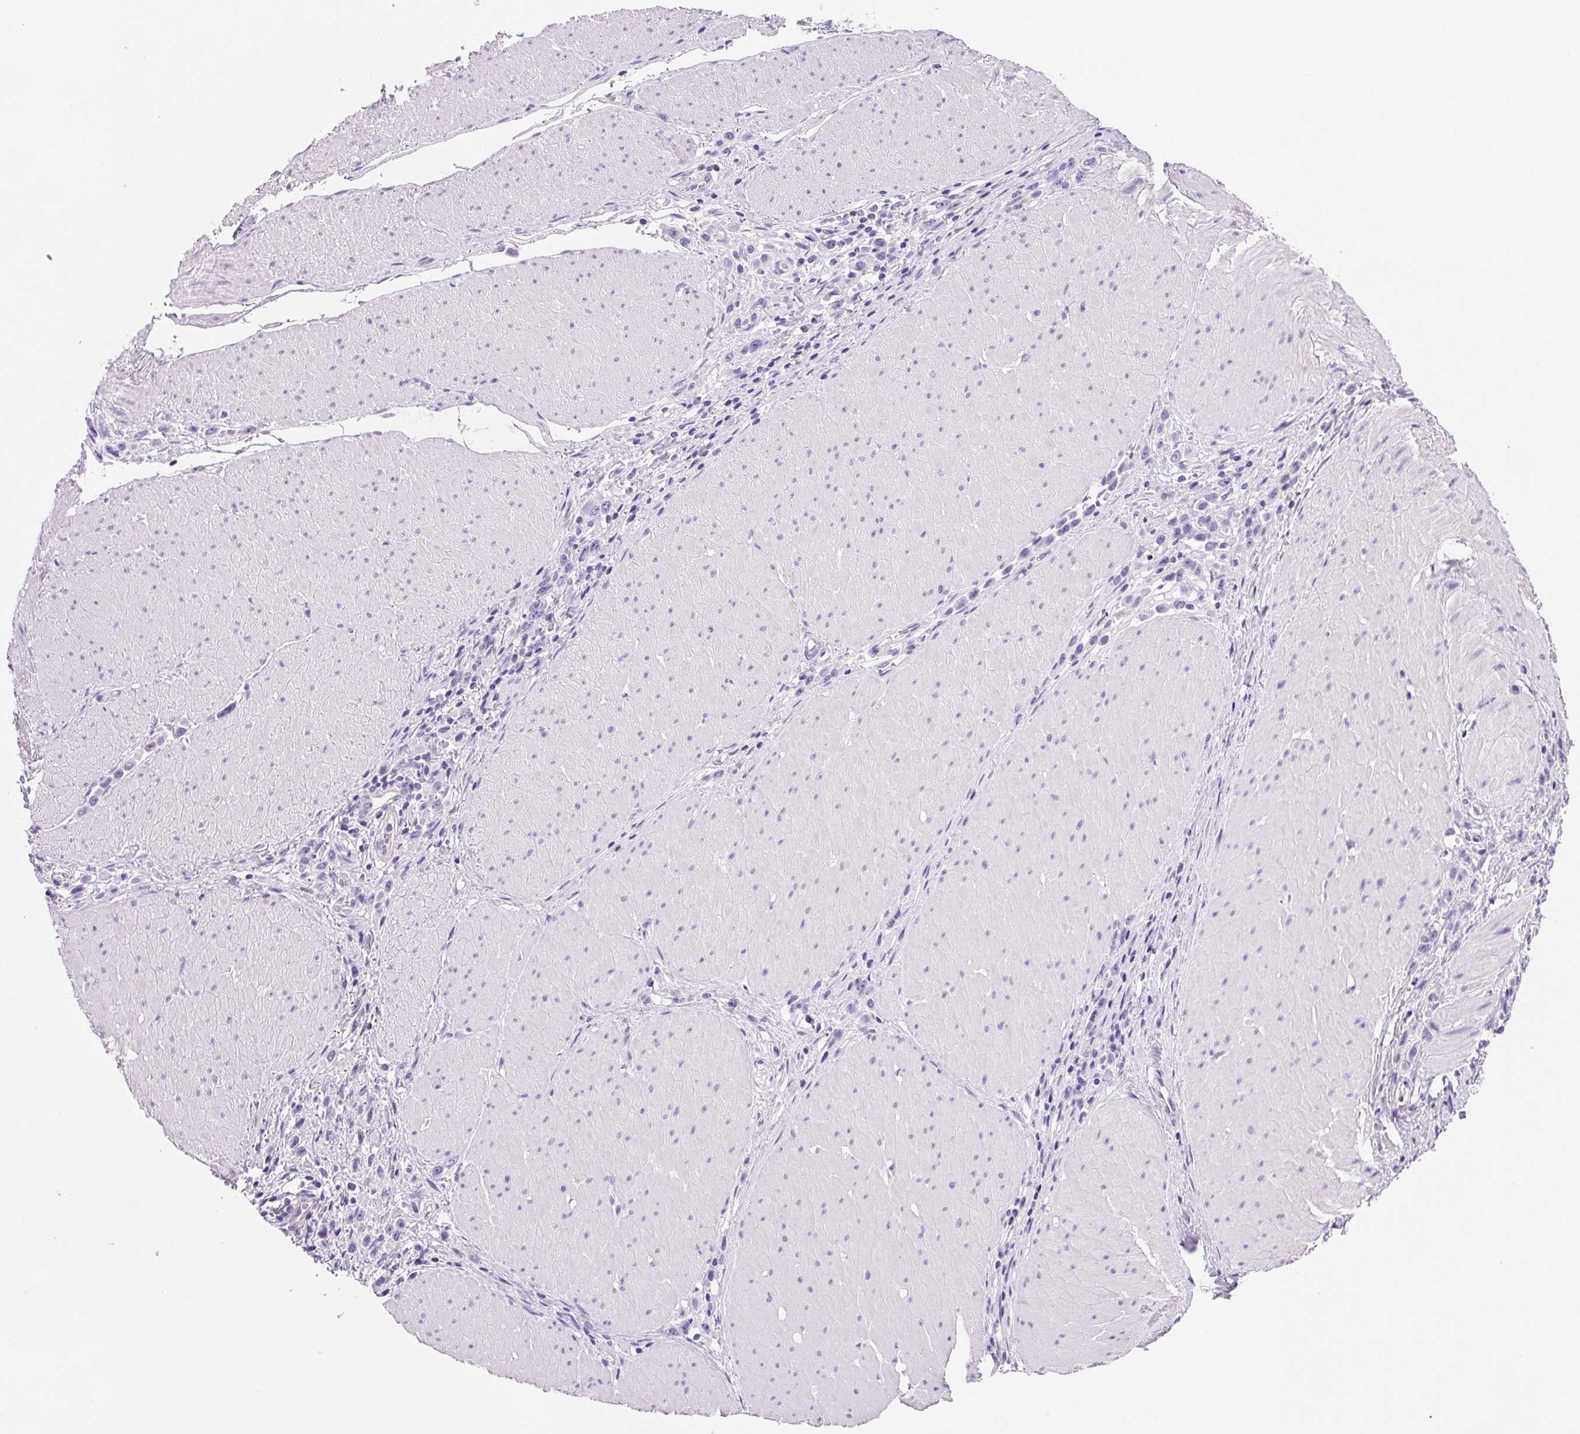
{"staining": {"intensity": "negative", "quantity": "none", "location": "none"}, "tissue": "stomach cancer", "cell_type": "Tumor cells", "image_type": "cancer", "snomed": [{"axis": "morphology", "description": "Adenocarcinoma, NOS"}, {"axis": "topography", "description": "Stomach"}], "caption": "The photomicrograph displays no significant positivity in tumor cells of stomach cancer.", "gene": "PRSS3", "patient": {"sex": "male", "age": 47}}